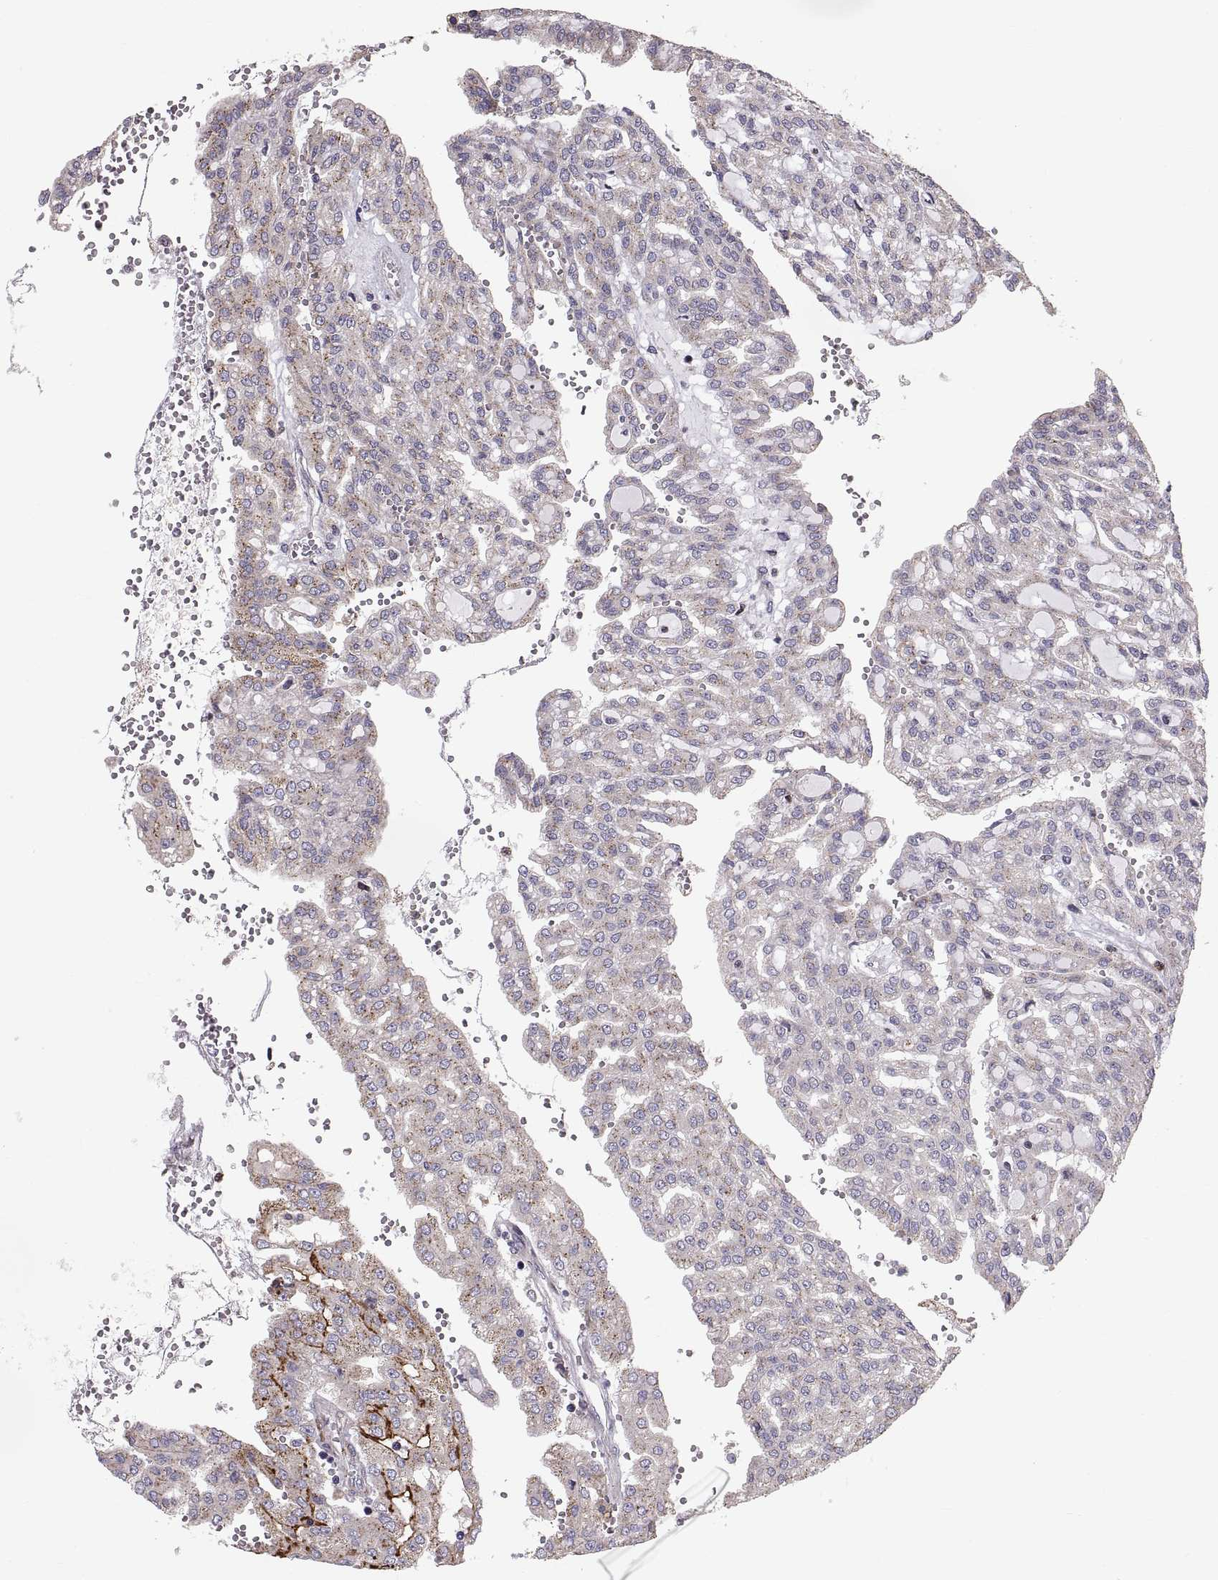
{"staining": {"intensity": "weak", "quantity": "25%-75%", "location": "cytoplasmic/membranous"}, "tissue": "renal cancer", "cell_type": "Tumor cells", "image_type": "cancer", "snomed": [{"axis": "morphology", "description": "Adenocarcinoma, NOS"}, {"axis": "topography", "description": "Kidney"}], "caption": "Immunohistochemistry staining of renal adenocarcinoma, which reveals low levels of weak cytoplasmic/membranous staining in about 25%-75% of tumor cells indicating weak cytoplasmic/membranous protein staining. The staining was performed using DAB (brown) for protein detection and nuclei were counterstained in hematoxylin (blue).", "gene": "TESC", "patient": {"sex": "male", "age": 63}}